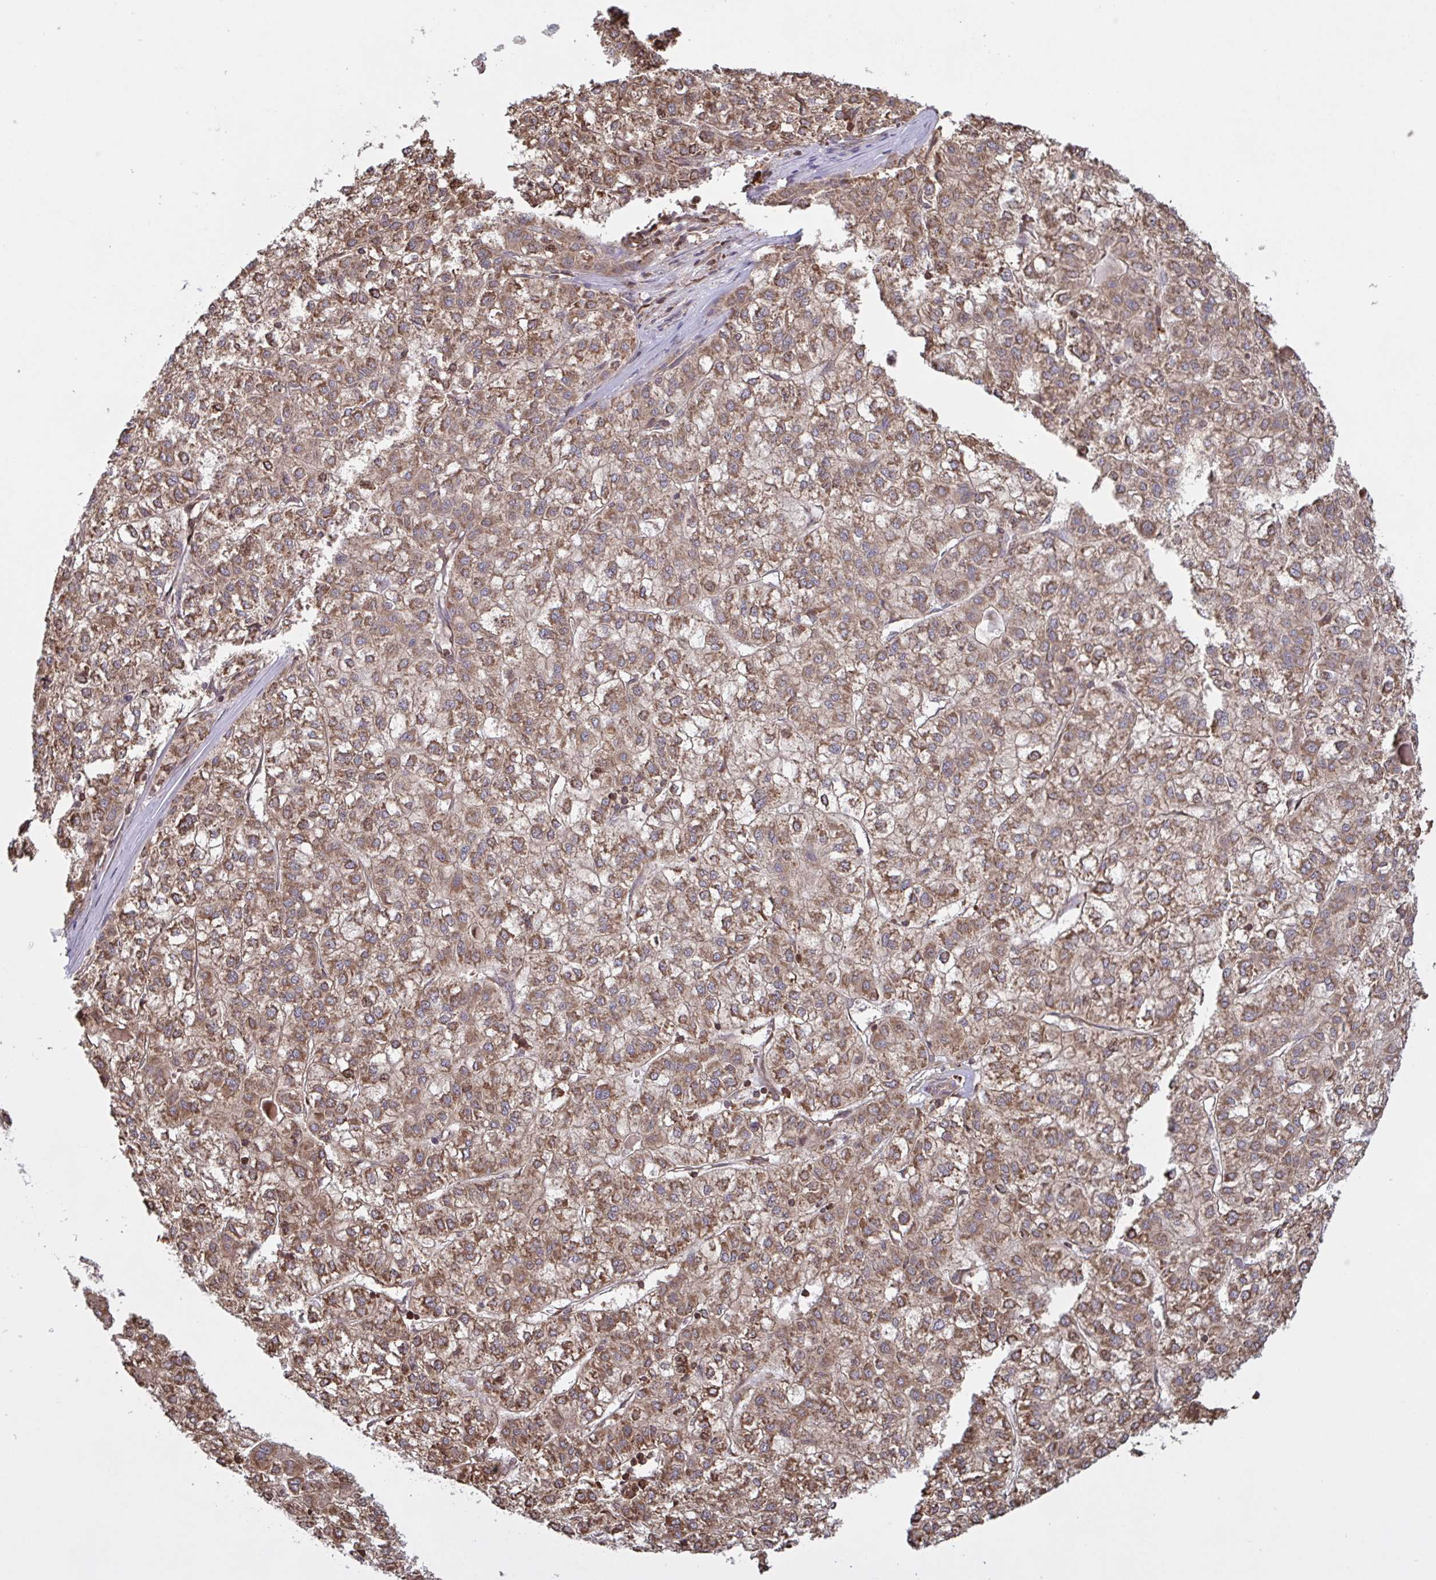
{"staining": {"intensity": "moderate", "quantity": ">75%", "location": "cytoplasmic/membranous"}, "tissue": "liver cancer", "cell_type": "Tumor cells", "image_type": "cancer", "snomed": [{"axis": "morphology", "description": "Carcinoma, Hepatocellular, NOS"}, {"axis": "topography", "description": "Liver"}], "caption": "The micrograph displays immunohistochemical staining of liver hepatocellular carcinoma. There is moderate cytoplasmic/membranous expression is present in about >75% of tumor cells. The protein of interest is shown in brown color, while the nuclei are stained blue.", "gene": "SEC63", "patient": {"sex": "female", "age": 43}}